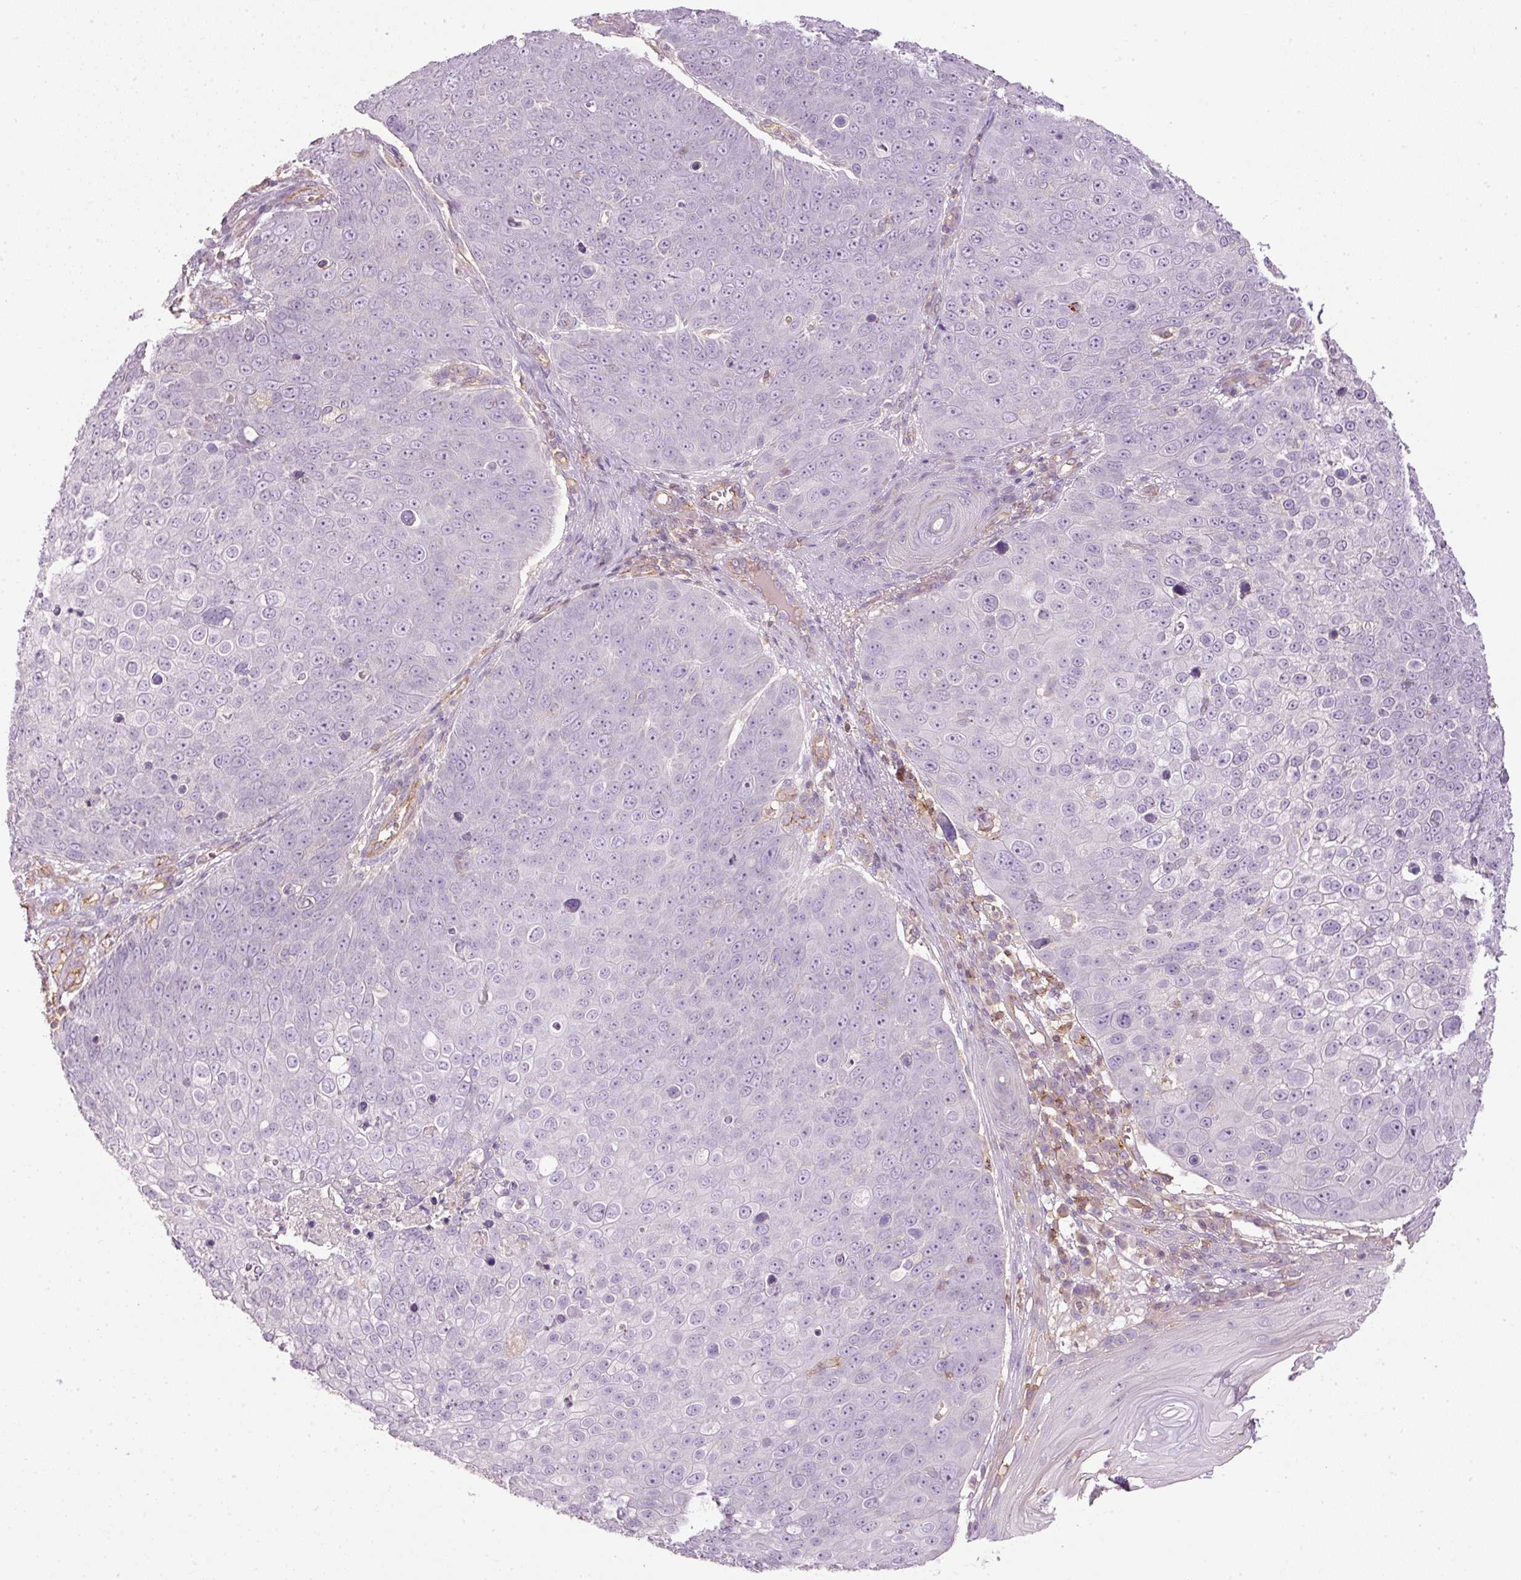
{"staining": {"intensity": "negative", "quantity": "none", "location": "none"}, "tissue": "skin cancer", "cell_type": "Tumor cells", "image_type": "cancer", "snomed": [{"axis": "morphology", "description": "Squamous cell carcinoma, NOS"}, {"axis": "topography", "description": "Skin"}], "caption": "Skin cancer (squamous cell carcinoma) stained for a protein using IHC displays no staining tumor cells.", "gene": "SIPA1", "patient": {"sex": "male", "age": 71}}